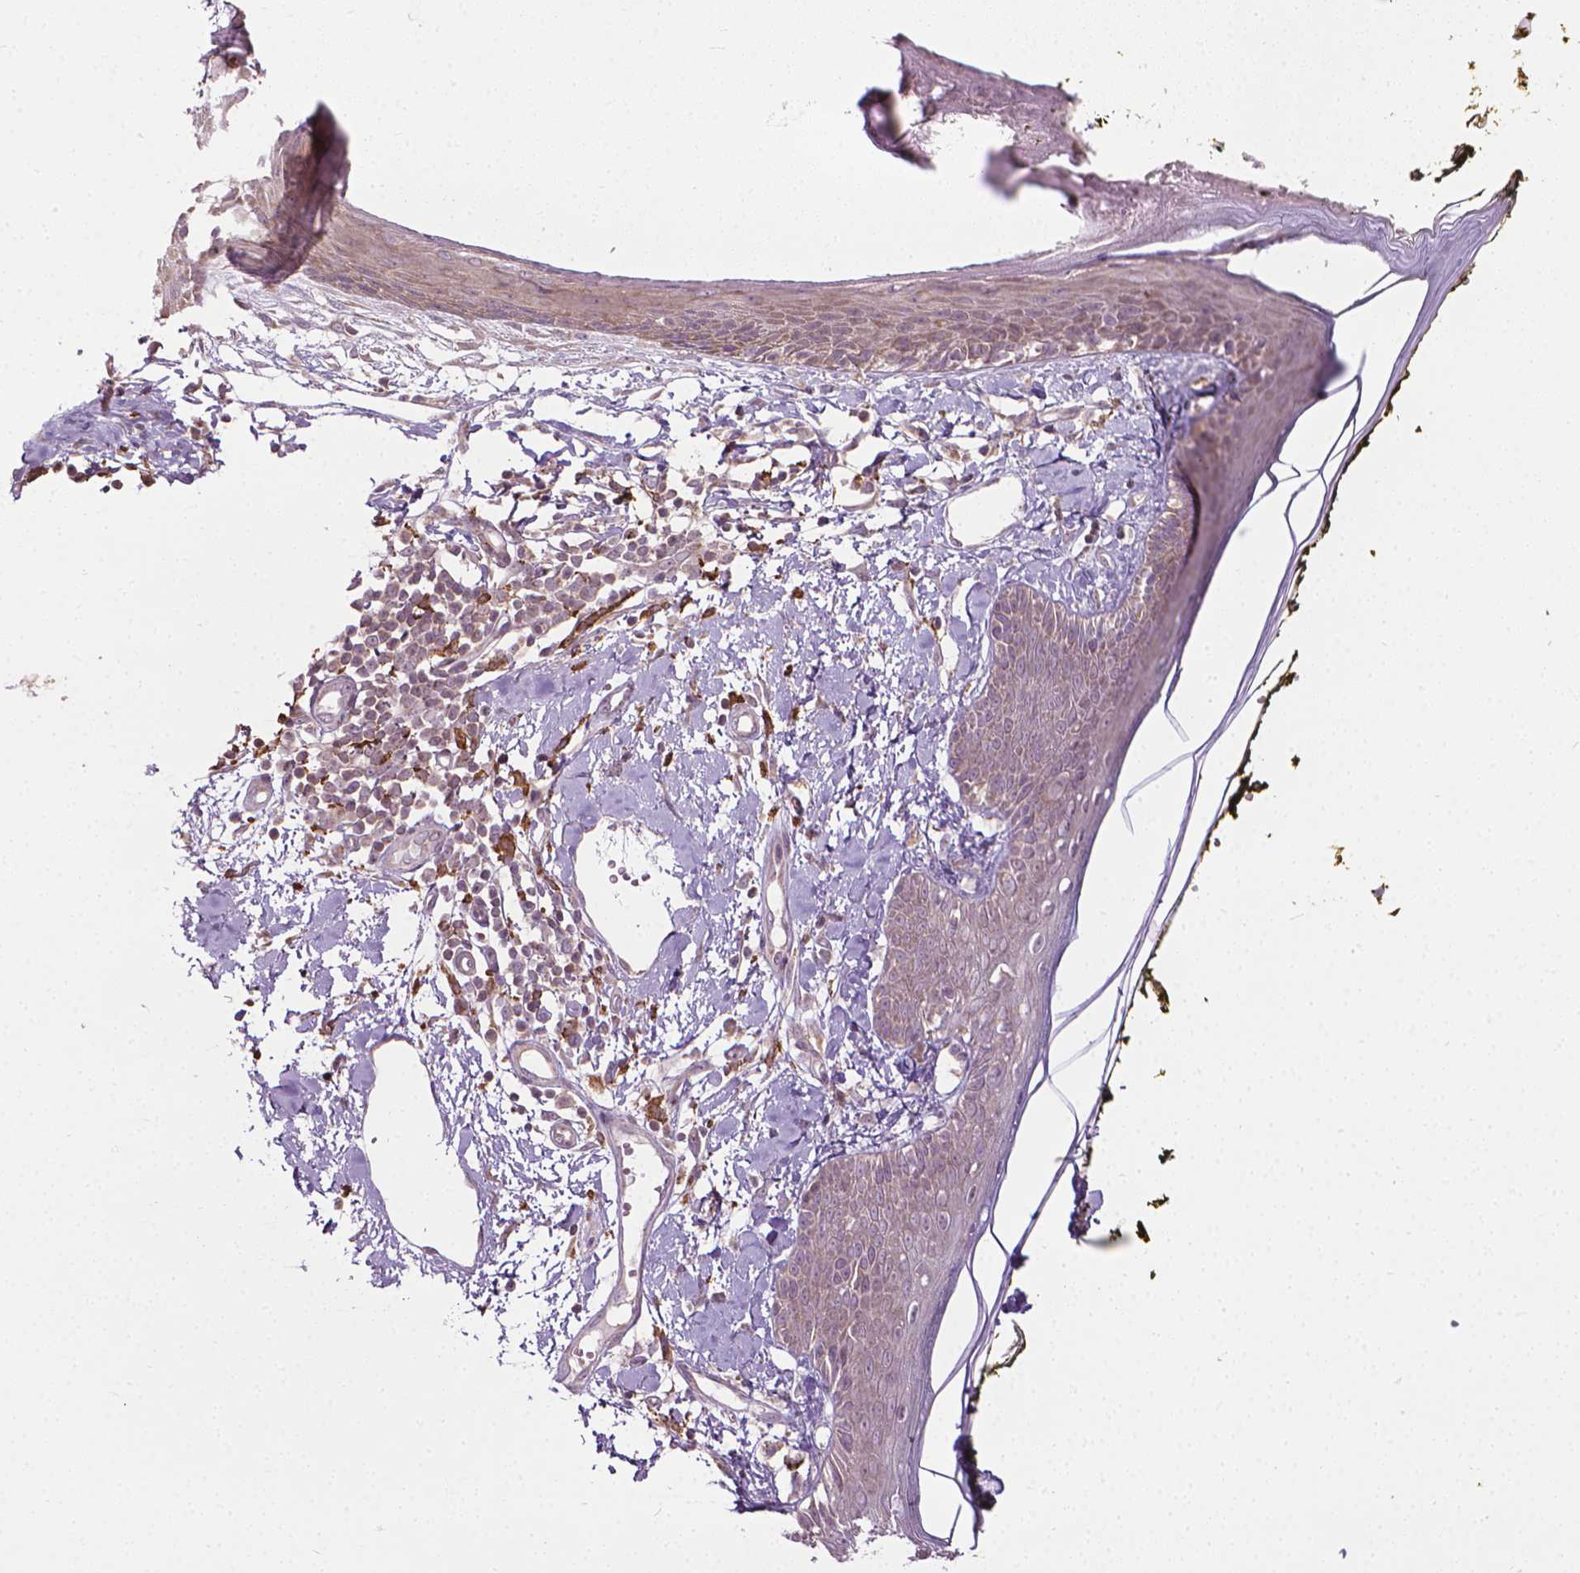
{"staining": {"intensity": "moderate", "quantity": ">75%", "location": "cytoplasmic/membranous"}, "tissue": "skin", "cell_type": "Fibroblasts", "image_type": "normal", "snomed": [{"axis": "morphology", "description": "Normal tissue, NOS"}, {"axis": "topography", "description": "Skin"}], "caption": "This is a photomicrograph of immunohistochemistry staining of unremarkable skin, which shows moderate expression in the cytoplasmic/membranous of fibroblasts.", "gene": "PRAG1", "patient": {"sex": "male", "age": 76}}